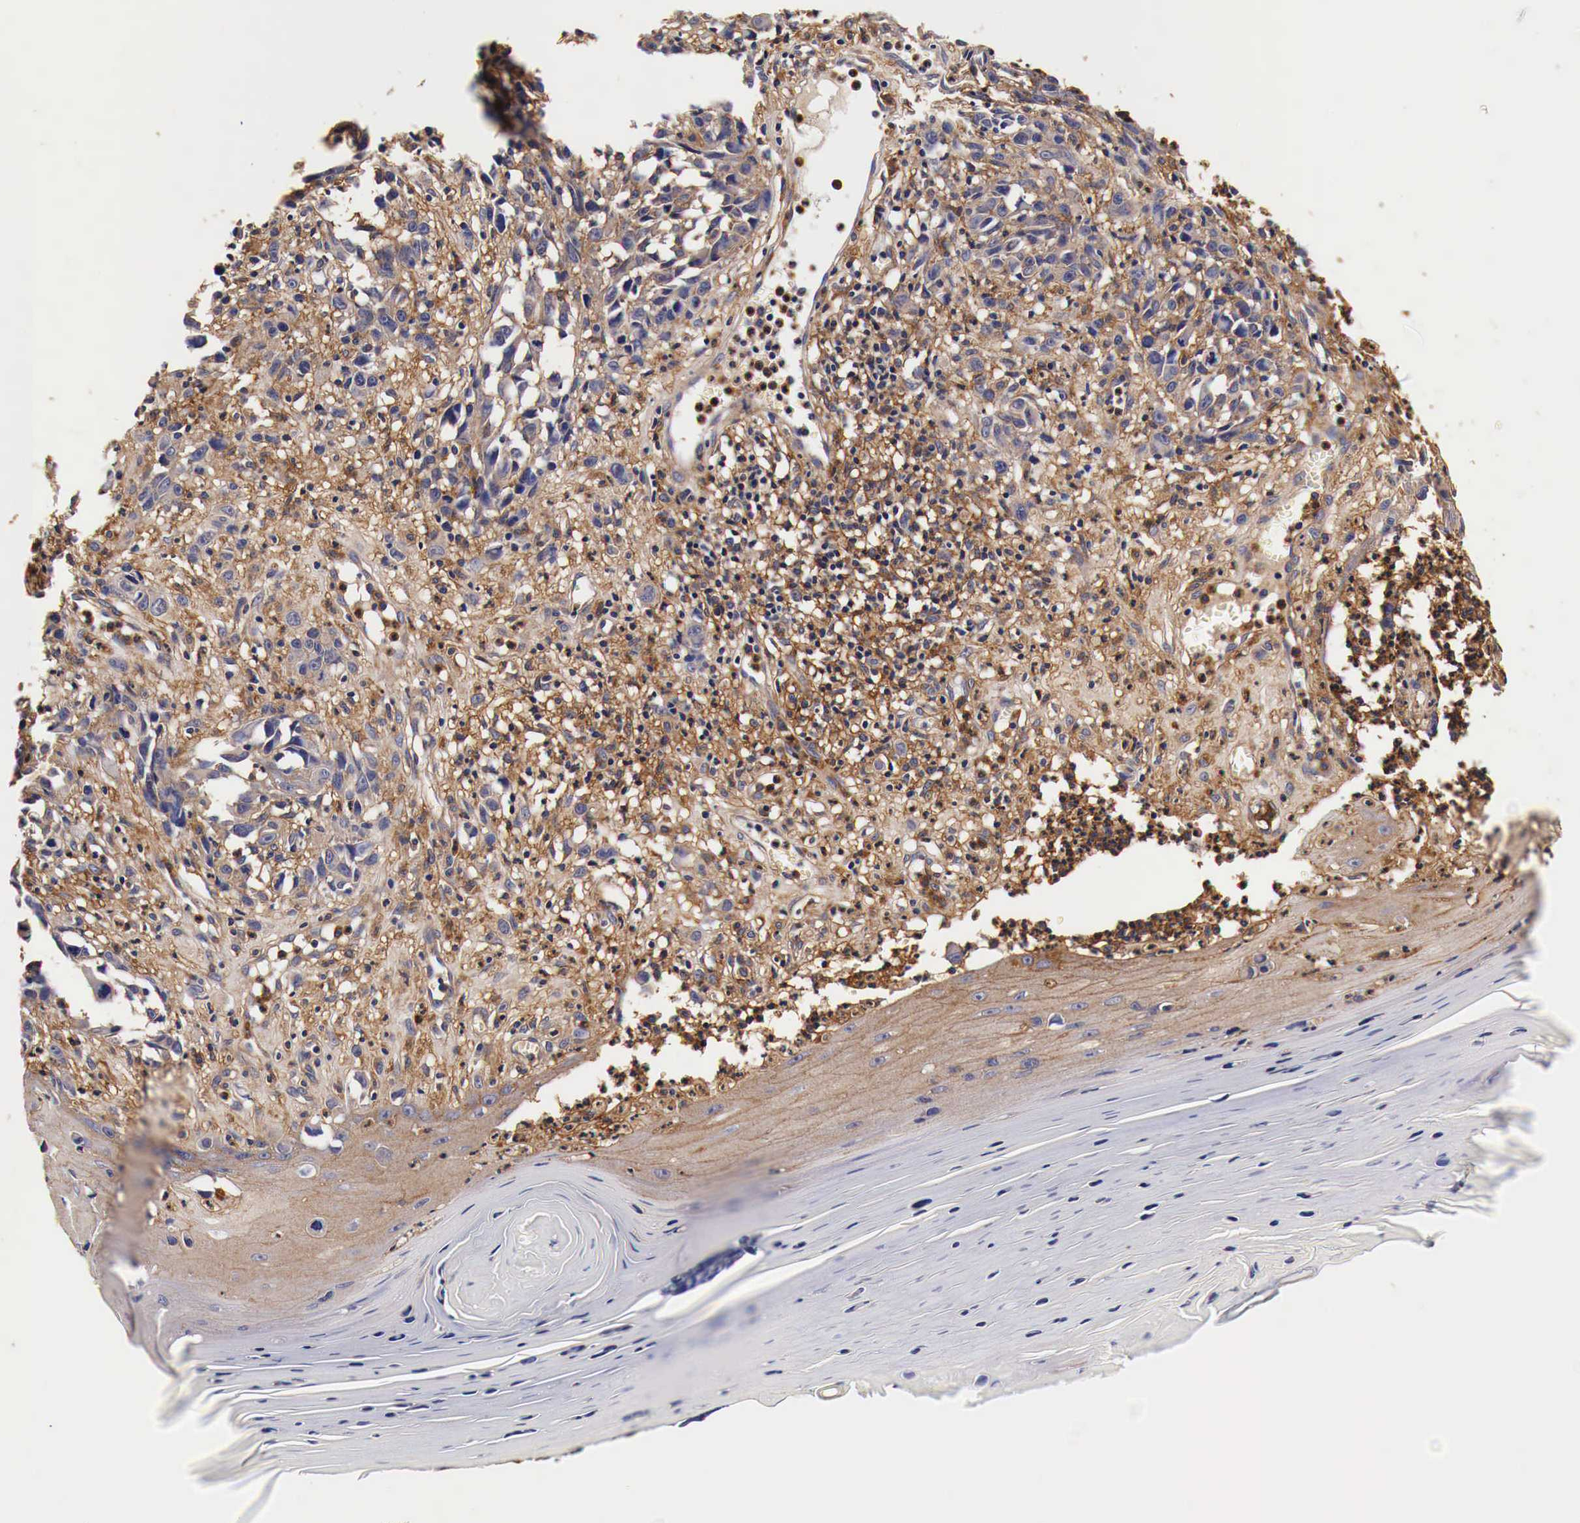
{"staining": {"intensity": "weak", "quantity": "25%-75%", "location": "cytoplasmic/membranous"}, "tissue": "melanoma", "cell_type": "Tumor cells", "image_type": "cancer", "snomed": [{"axis": "morphology", "description": "Malignant melanoma, NOS"}, {"axis": "topography", "description": "Skin"}], "caption": "Melanoma stained for a protein (brown) demonstrates weak cytoplasmic/membranous positive expression in about 25%-75% of tumor cells.", "gene": "RP2", "patient": {"sex": "female", "age": 82}}